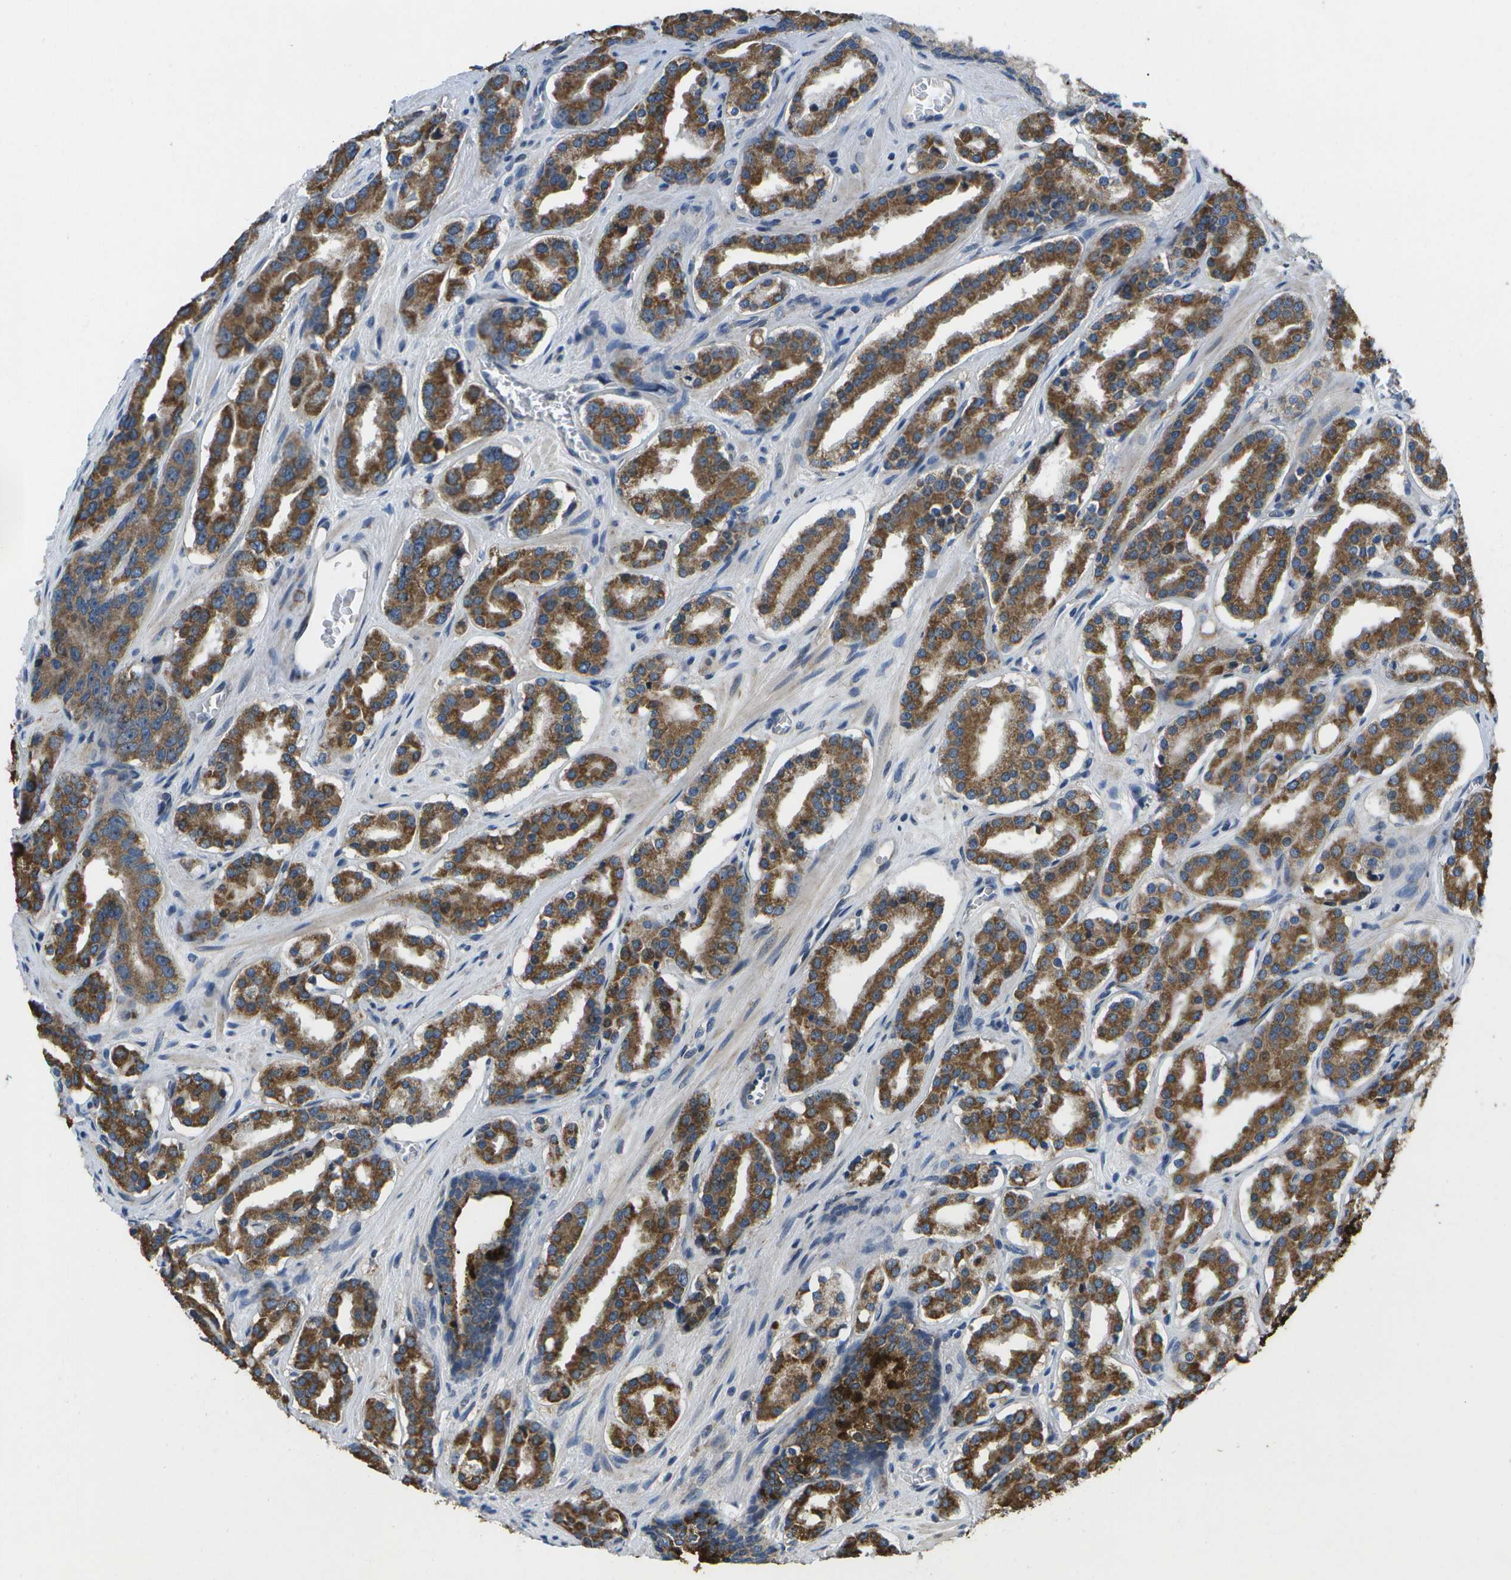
{"staining": {"intensity": "strong", "quantity": ">75%", "location": "cytoplasmic/membranous"}, "tissue": "prostate cancer", "cell_type": "Tumor cells", "image_type": "cancer", "snomed": [{"axis": "morphology", "description": "Adenocarcinoma, High grade"}, {"axis": "topography", "description": "Prostate"}], "caption": "Prostate cancer stained with IHC shows strong cytoplasmic/membranous positivity in approximately >75% of tumor cells.", "gene": "GALNT15", "patient": {"sex": "male", "age": 60}}